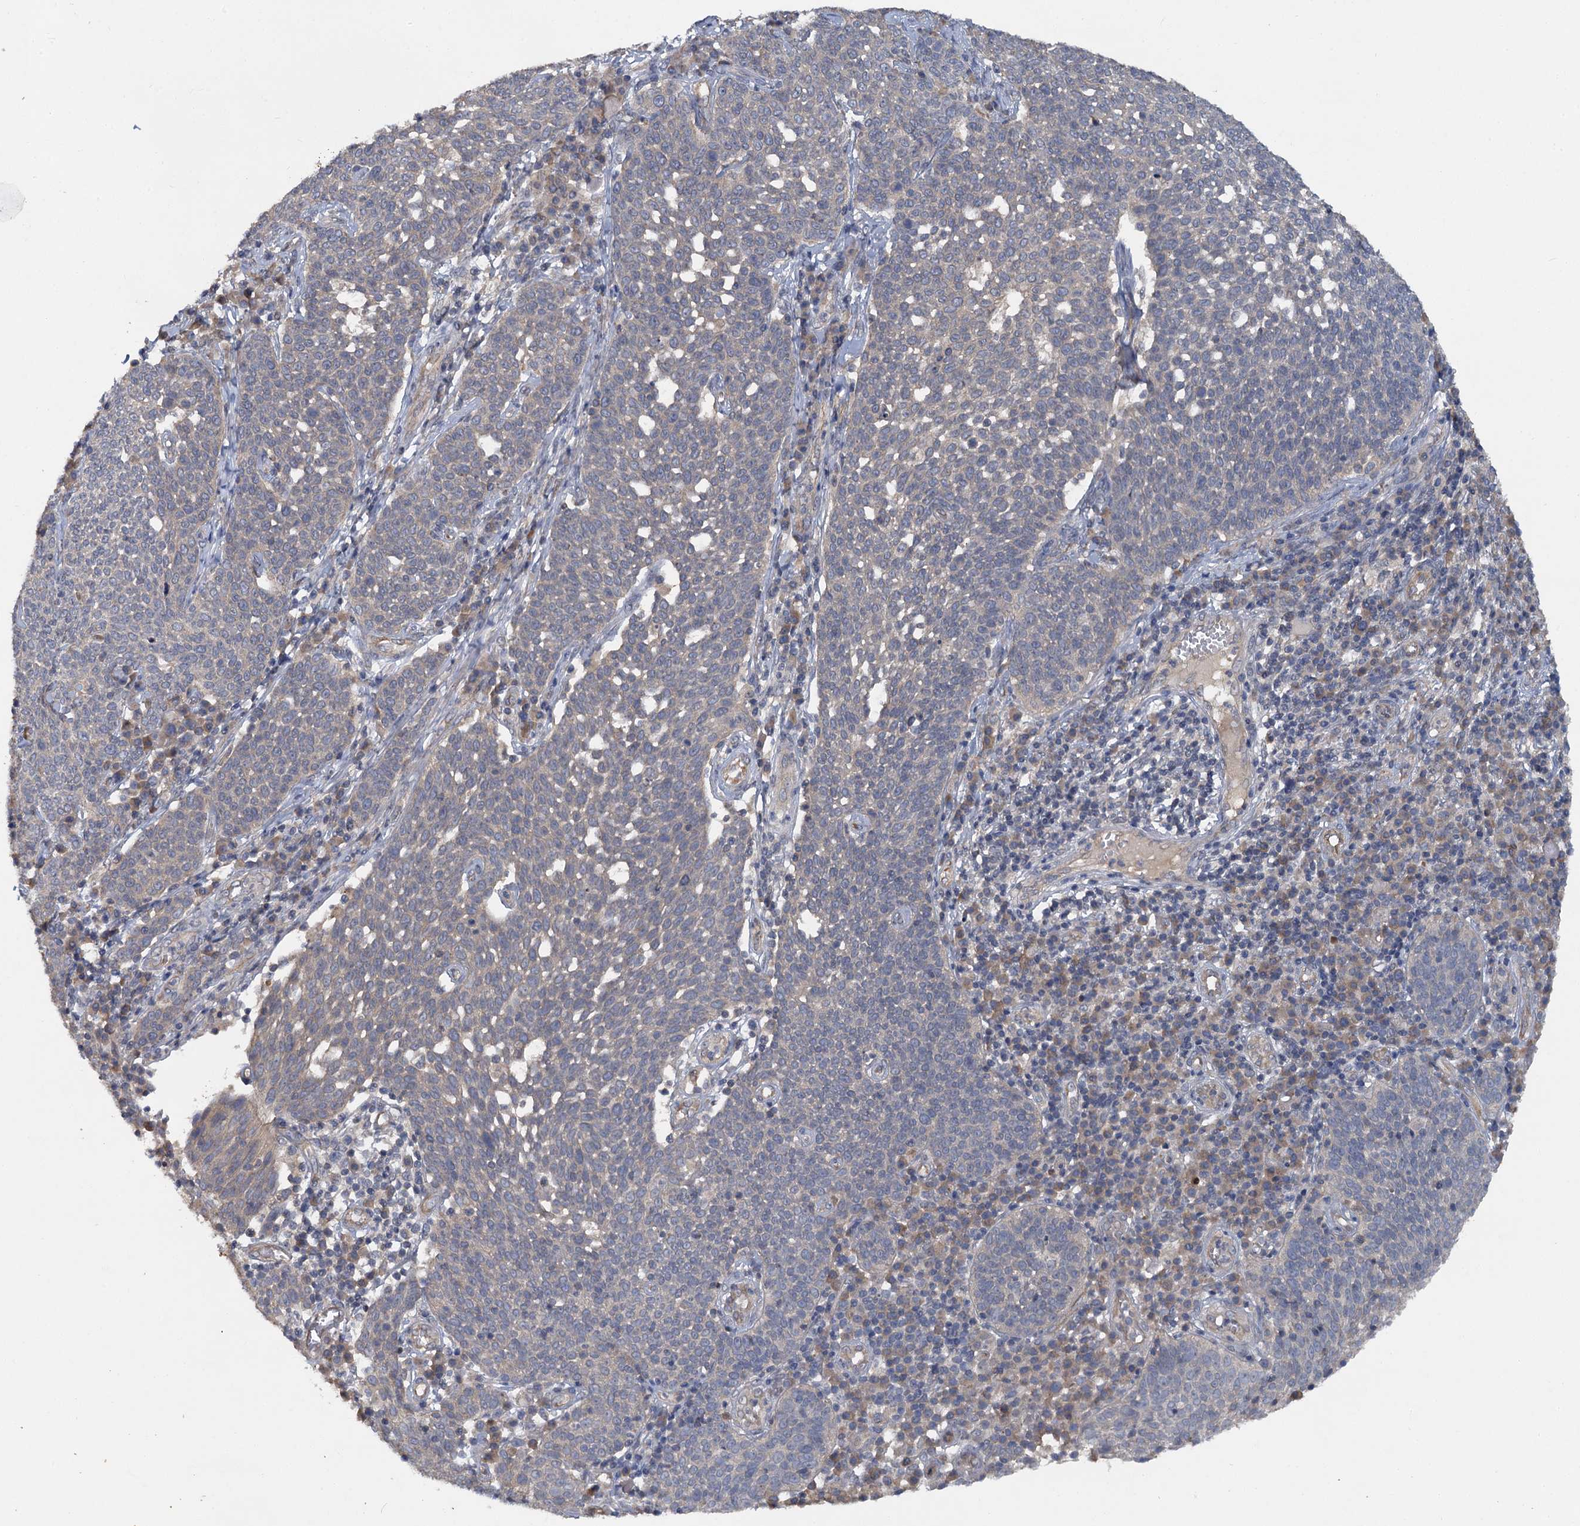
{"staining": {"intensity": "weak", "quantity": "<25%", "location": "cytoplasmic/membranous"}, "tissue": "cervical cancer", "cell_type": "Tumor cells", "image_type": "cancer", "snomed": [{"axis": "morphology", "description": "Squamous cell carcinoma, NOS"}, {"axis": "topography", "description": "Cervix"}], "caption": "The micrograph exhibits no staining of tumor cells in cervical cancer (squamous cell carcinoma). The staining is performed using DAB (3,3'-diaminobenzidine) brown chromogen with nuclei counter-stained in using hematoxylin.", "gene": "ZNF324", "patient": {"sex": "female", "age": 34}}